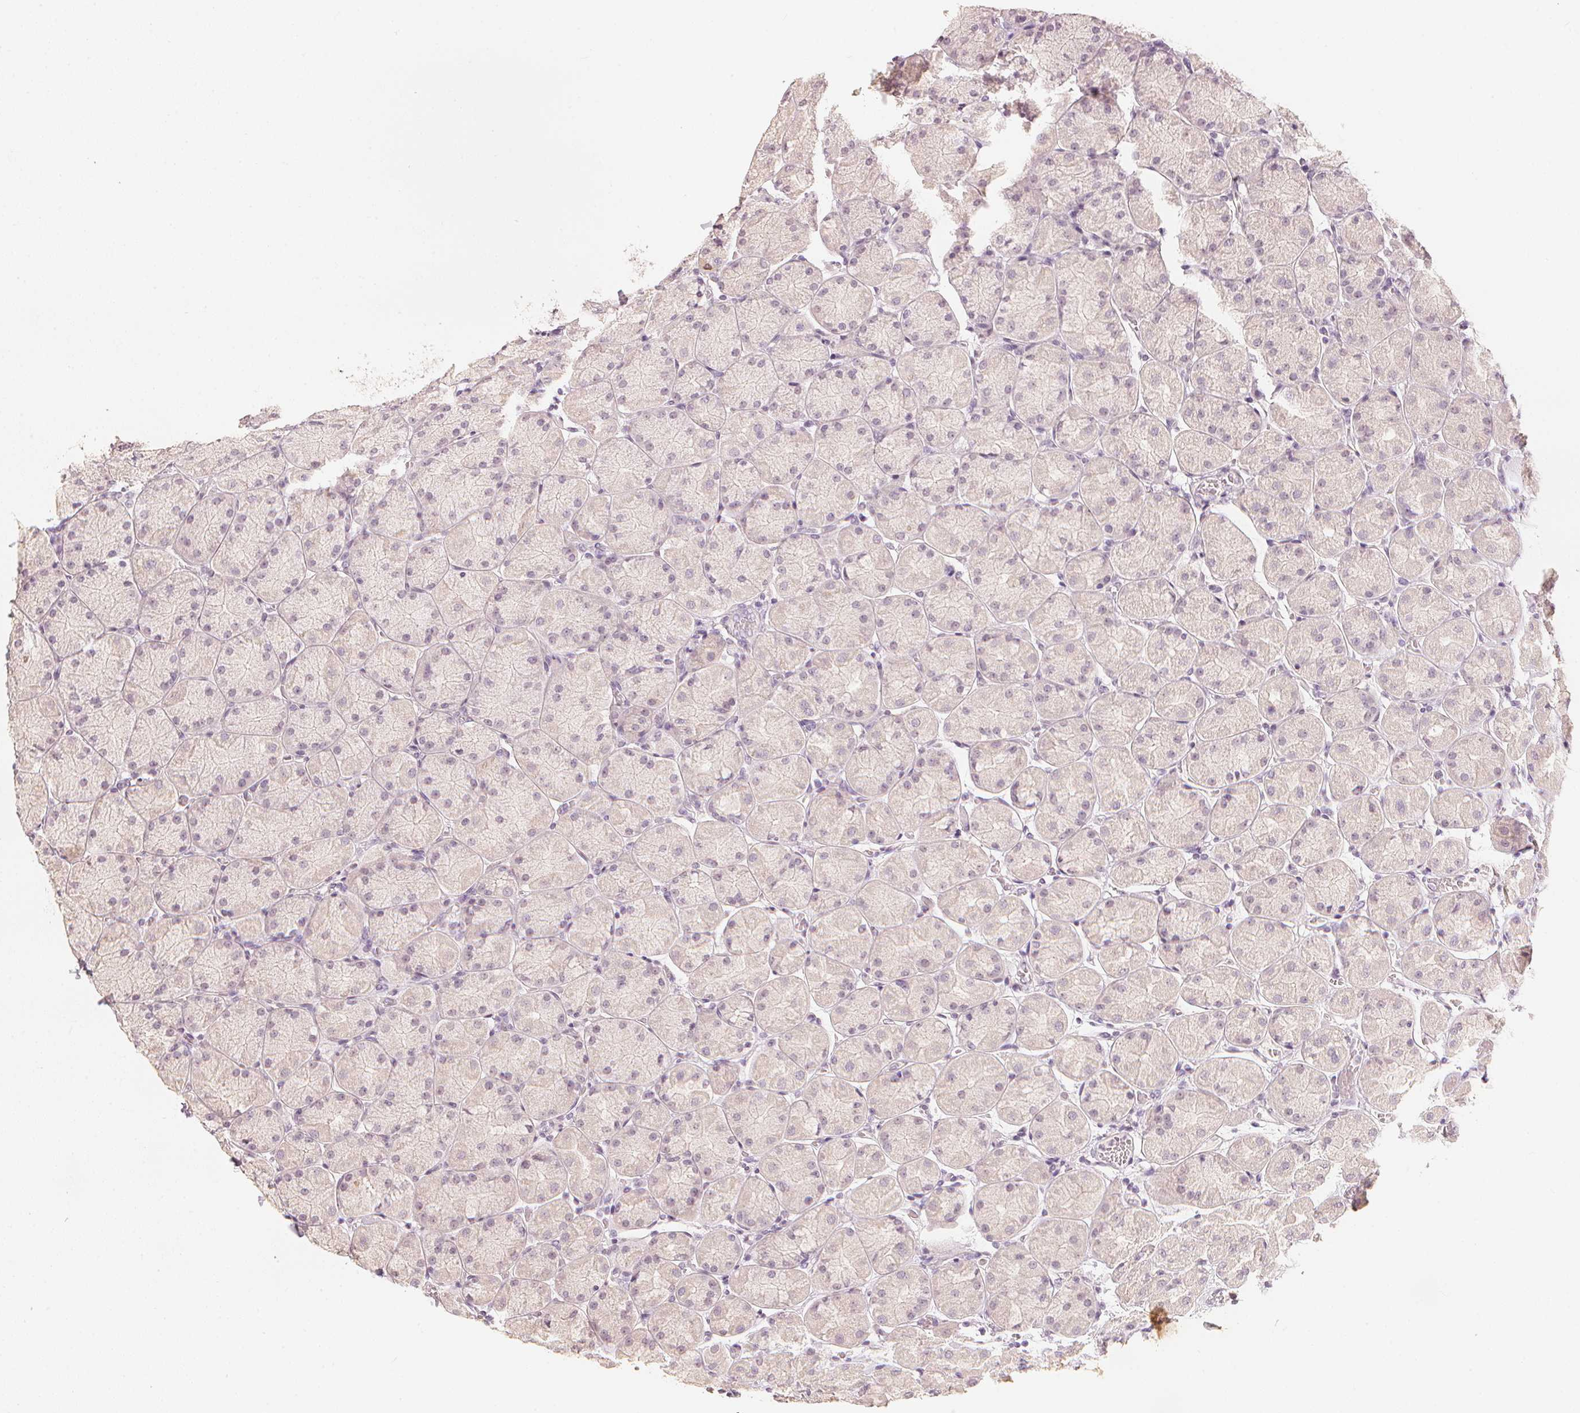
{"staining": {"intensity": "moderate", "quantity": "<25%", "location": "cytoplasmic/membranous"}, "tissue": "stomach", "cell_type": "Glandular cells", "image_type": "normal", "snomed": [{"axis": "morphology", "description": "Normal tissue, NOS"}, {"axis": "topography", "description": "Stomach, upper"}], "caption": "Protein staining displays moderate cytoplasmic/membranous staining in approximately <25% of glandular cells in unremarkable stomach. (DAB (3,3'-diaminobenzidine) = brown stain, brightfield microscopy at high magnification).", "gene": "CALB1", "patient": {"sex": "female", "age": 56}}